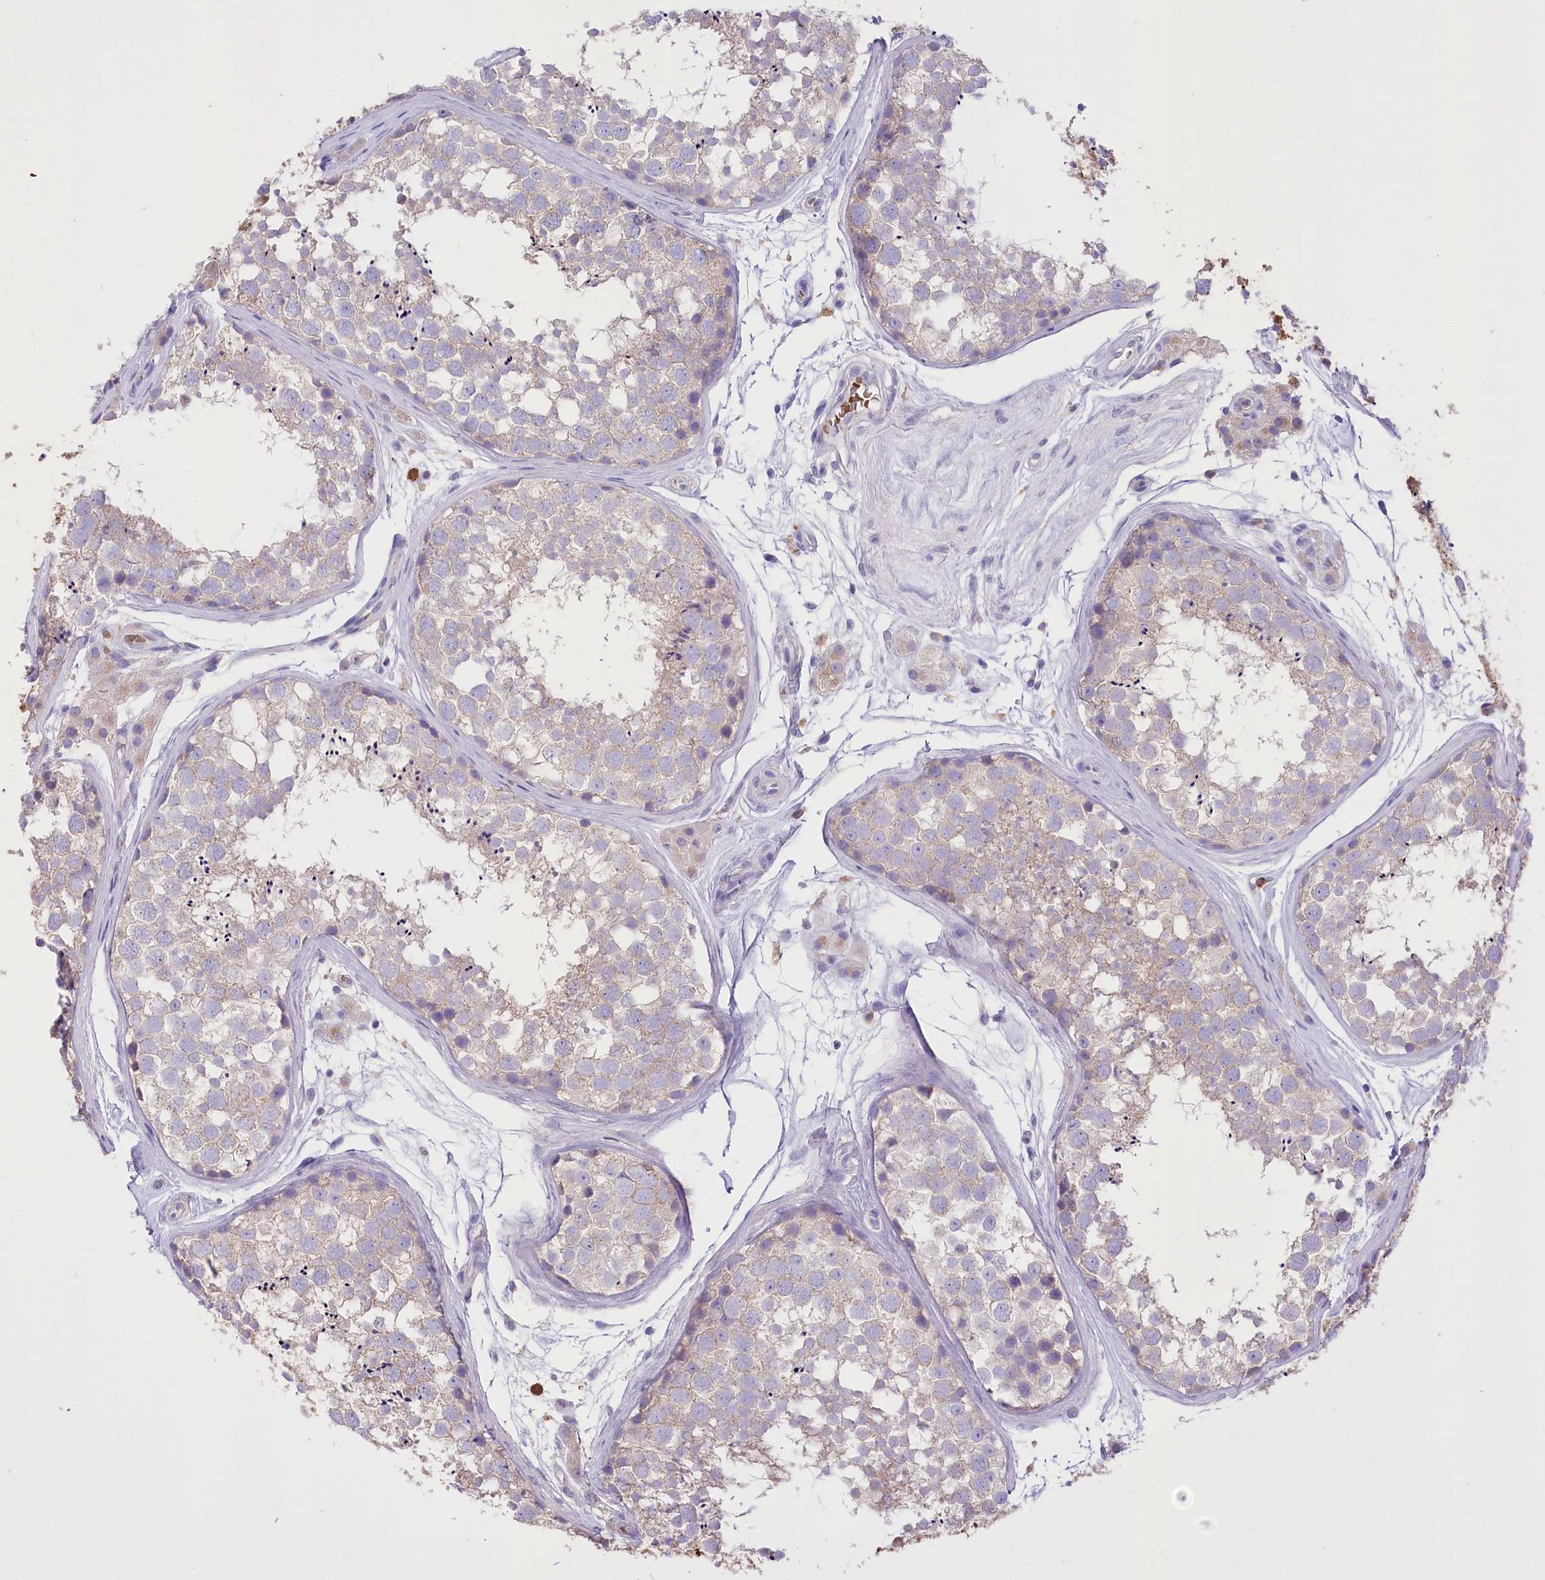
{"staining": {"intensity": "weak", "quantity": "<25%", "location": "cytoplasmic/membranous"}, "tissue": "testis", "cell_type": "Cells in seminiferous ducts", "image_type": "normal", "snomed": [{"axis": "morphology", "description": "Normal tissue, NOS"}, {"axis": "topography", "description": "Testis"}], "caption": "Normal testis was stained to show a protein in brown. There is no significant staining in cells in seminiferous ducts. (DAB immunohistochemistry (IHC), high magnification).", "gene": "PRSS53", "patient": {"sex": "male", "age": 56}}